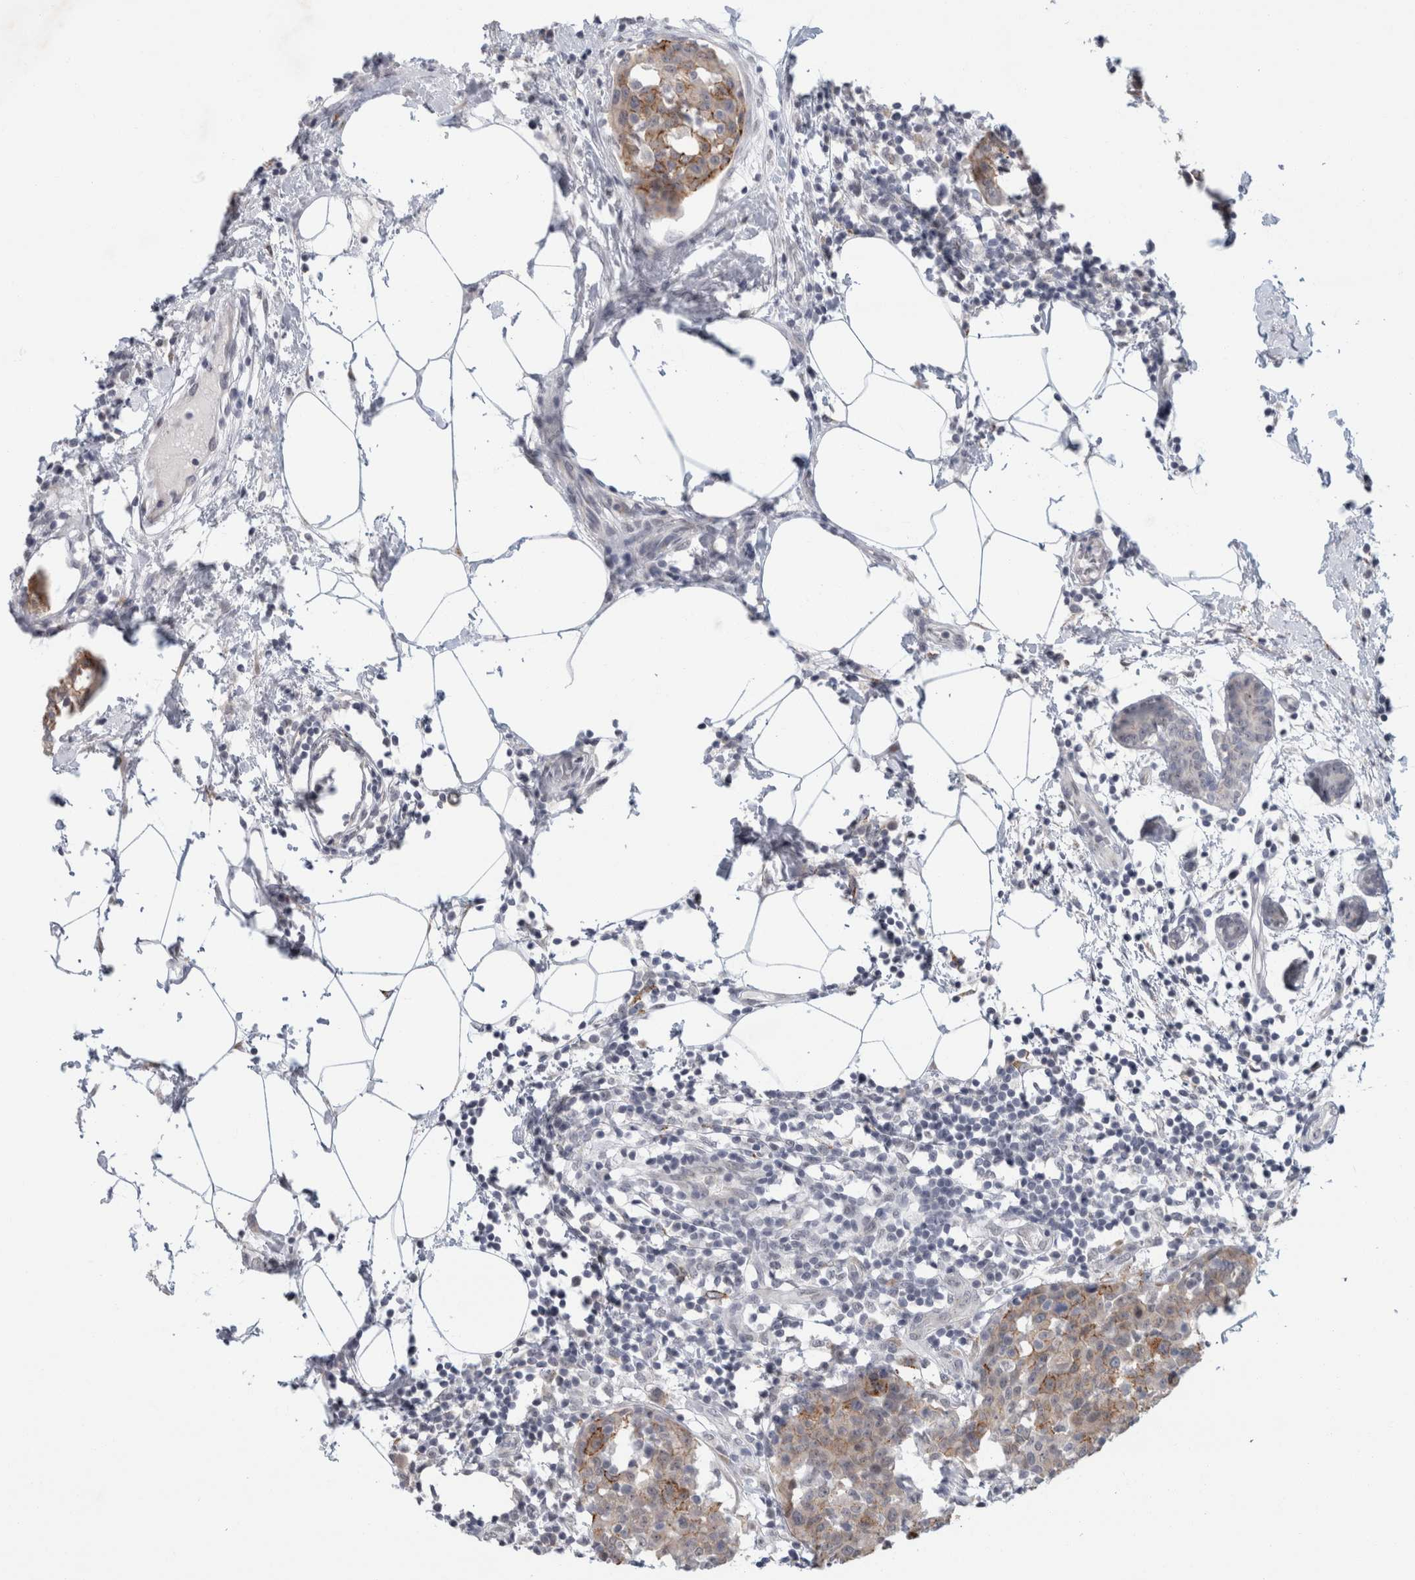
{"staining": {"intensity": "moderate", "quantity": "25%-75%", "location": "cytoplasmic/membranous"}, "tissue": "breast cancer", "cell_type": "Tumor cells", "image_type": "cancer", "snomed": [{"axis": "morphology", "description": "Normal tissue, NOS"}, {"axis": "morphology", "description": "Duct carcinoma"}, {"axis": "topography", "description": "Breast"}], "caption": "Immunohistochemical staining of human breast cancer (infiltrating ductal carcinoma) demonstrates medium levels of moderate cytoplasmic/membranous positivity in approximately 25%-75% of tumor cells. (DAB IHC with brightfield microscopy, high magnification).", "gene": "NIPA1", "patient": {"sex": "female", "age": 37}}